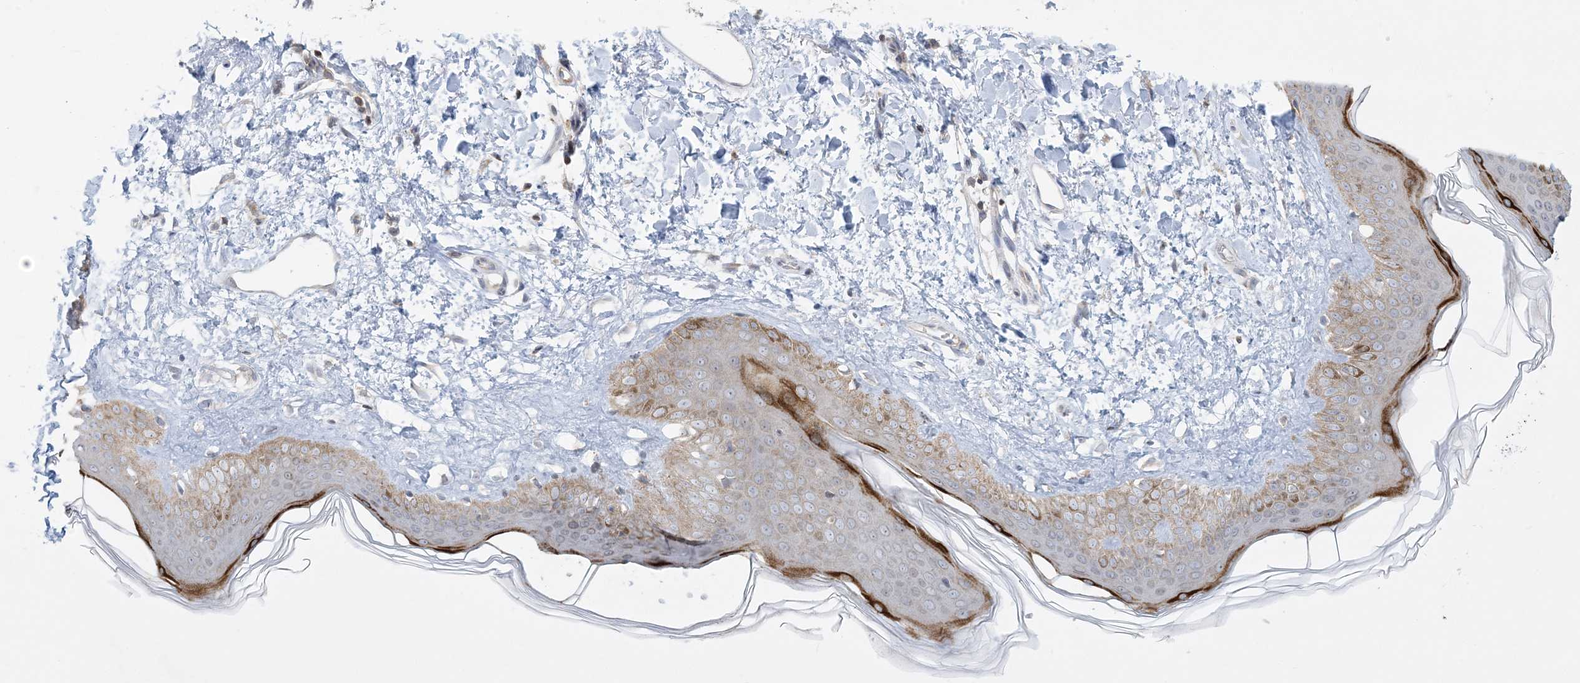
{"staining": {"intensity": "weak", "quantity": "25%-75%", "location": "cytoplasmic/membranous"}, "tissue": "skin", "cell_type": "Fibroblasts", "image_type": "normal", "snomed": [{"axis": "morphology", "description": "Normal tissue, NOS"}, {"axis": "topography", "description": "Skin"}], "caption": "Fibroblasts exhibit low levels of weak cytoplasmic/membranous positivity in about 25%-75% of cells in normal human skin. Nuclei are stained in blue.", "gene": "SLAMF9", "patient": {"sex": "female", "age": 58}}